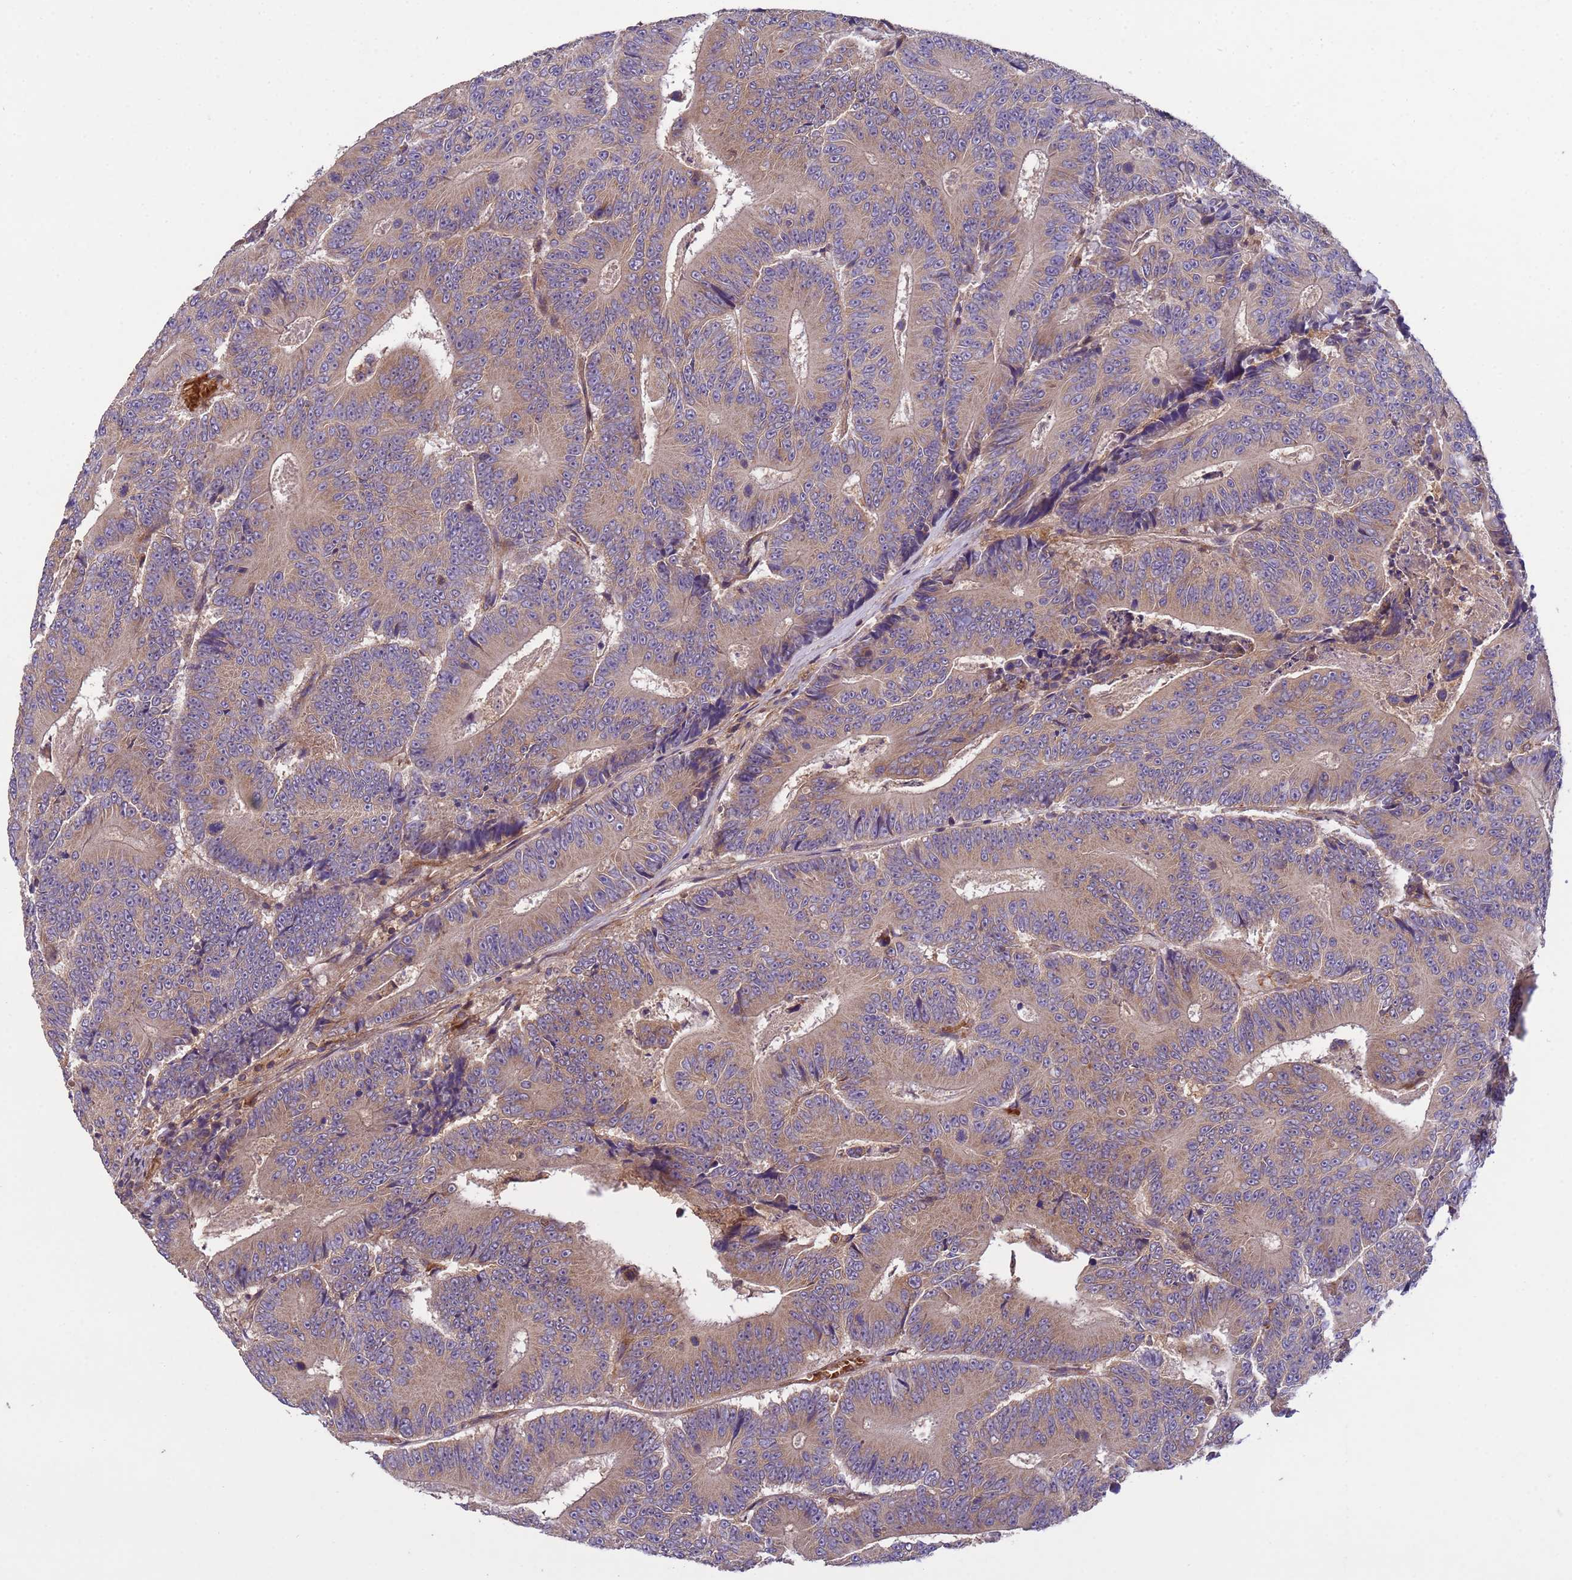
{"staining": {"intensity": "weak", "quantity": ">75%", "location": "cytoplasmic/membranous"}, "tissue": "colorectal cancer", "cell_type": "Tumor cells", "image_type": "cancer", "snomed": [{"axis": "morphology", "description": "Adenocarcinoma, NOS"}, {"axis": "topography", "description": "Colon"}], "caption": "Colorectal adenocarcinoma tissue shows weak cytoplasmic/membranous positivity in about >75% of tumor cells", "gene": "RAB10", "patient": {"sex": "male", "age": 83}}